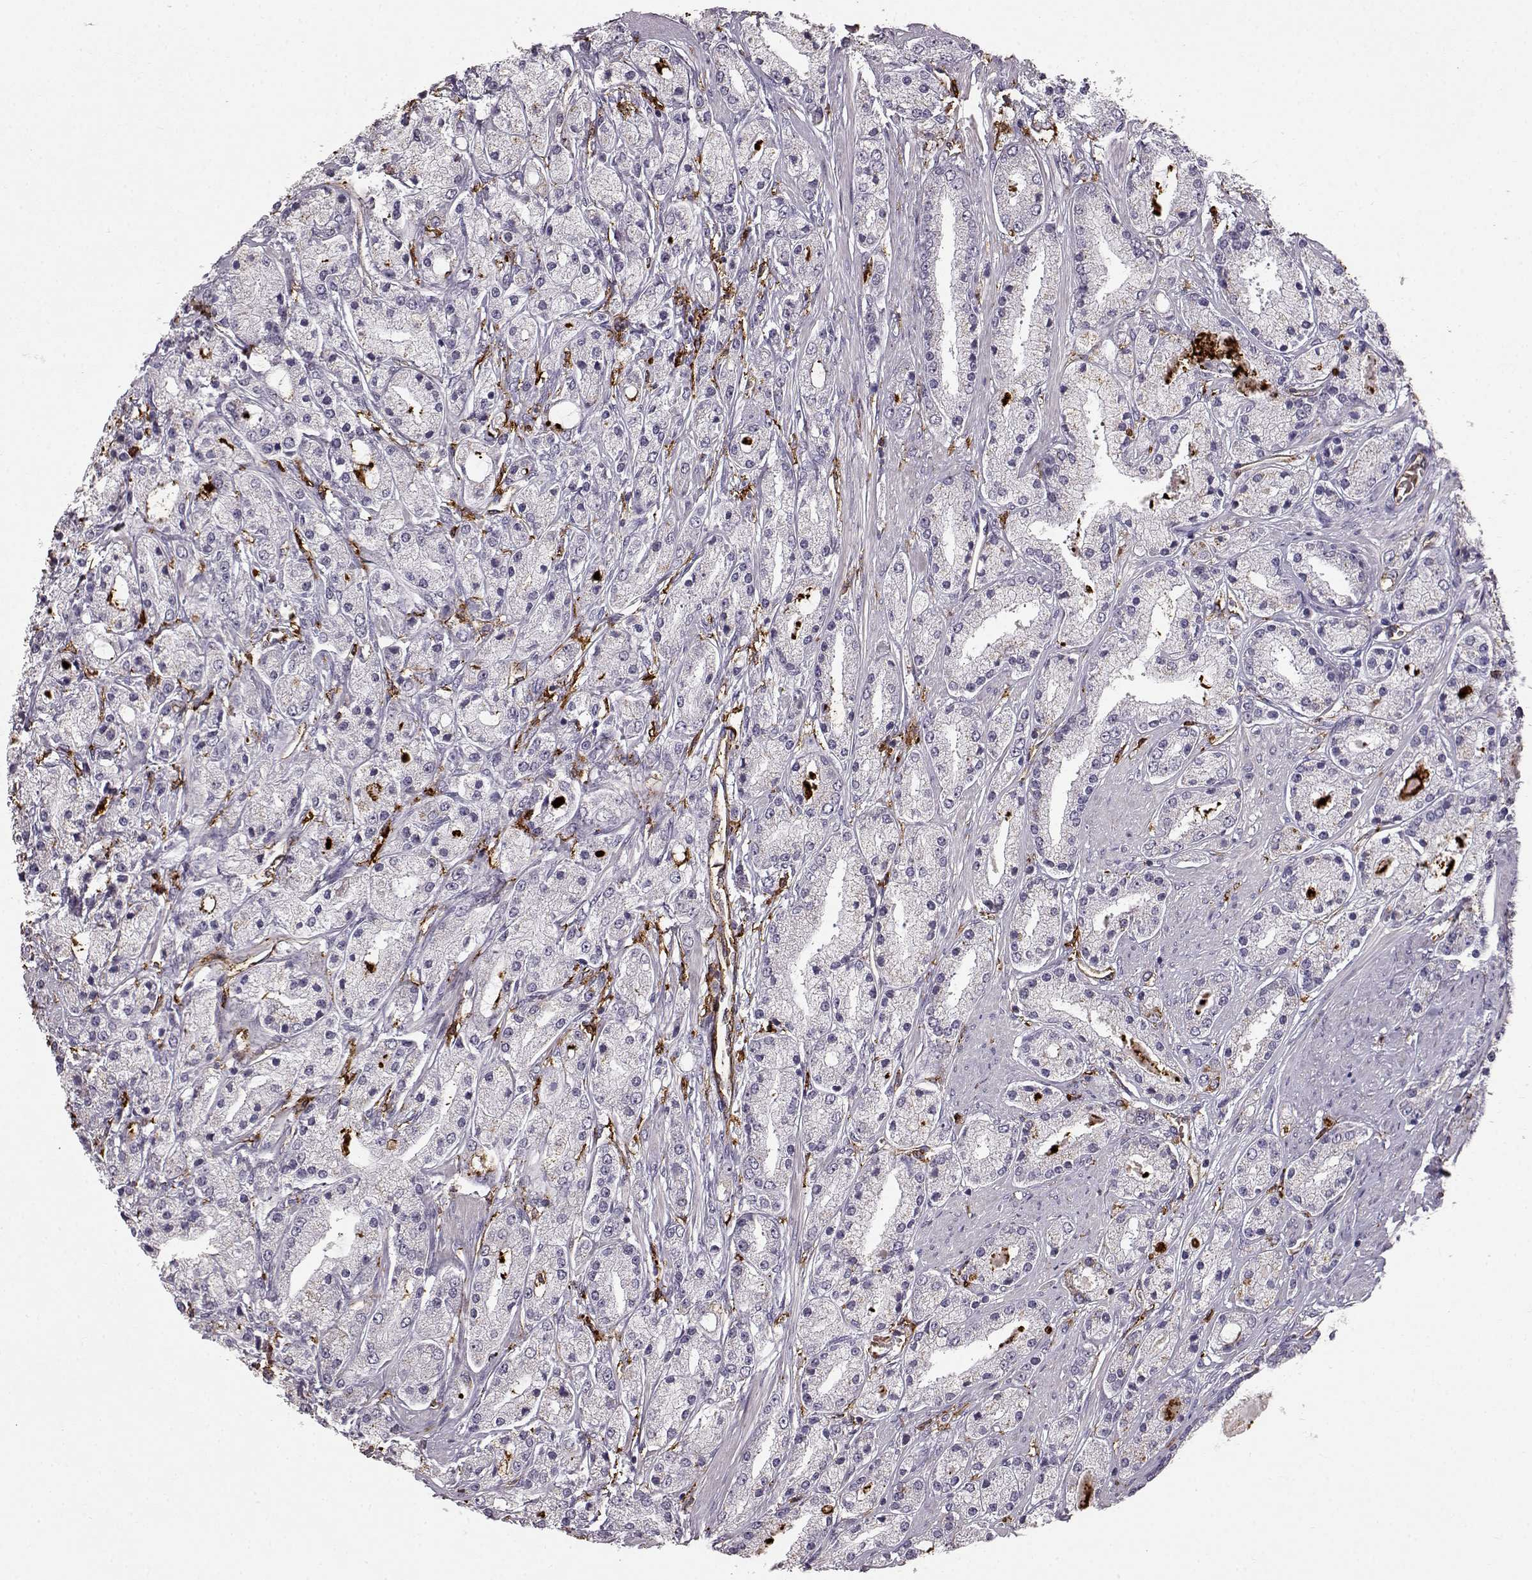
{"staining": {"intensity": "negative", "quantity": "none", "location": "none"}, "tissue": "prostate cancer", "cell_type": "Tumor cells", "image_type": "cancer", "snomed": [{"axis": "morphology", "description": "Adenocarcinoma, High grade"}, {"axis": "topography", "description": "Prostate"}], "caption": "The photomicrograph exhibits no staining of tumor cells in prostate cancer. The staining is performed using DAB brown chromogen with nuclei counter-stained in using hematoxylin.", "gene": "CCNF", "patient": {"sex": "male", "age": 67}}